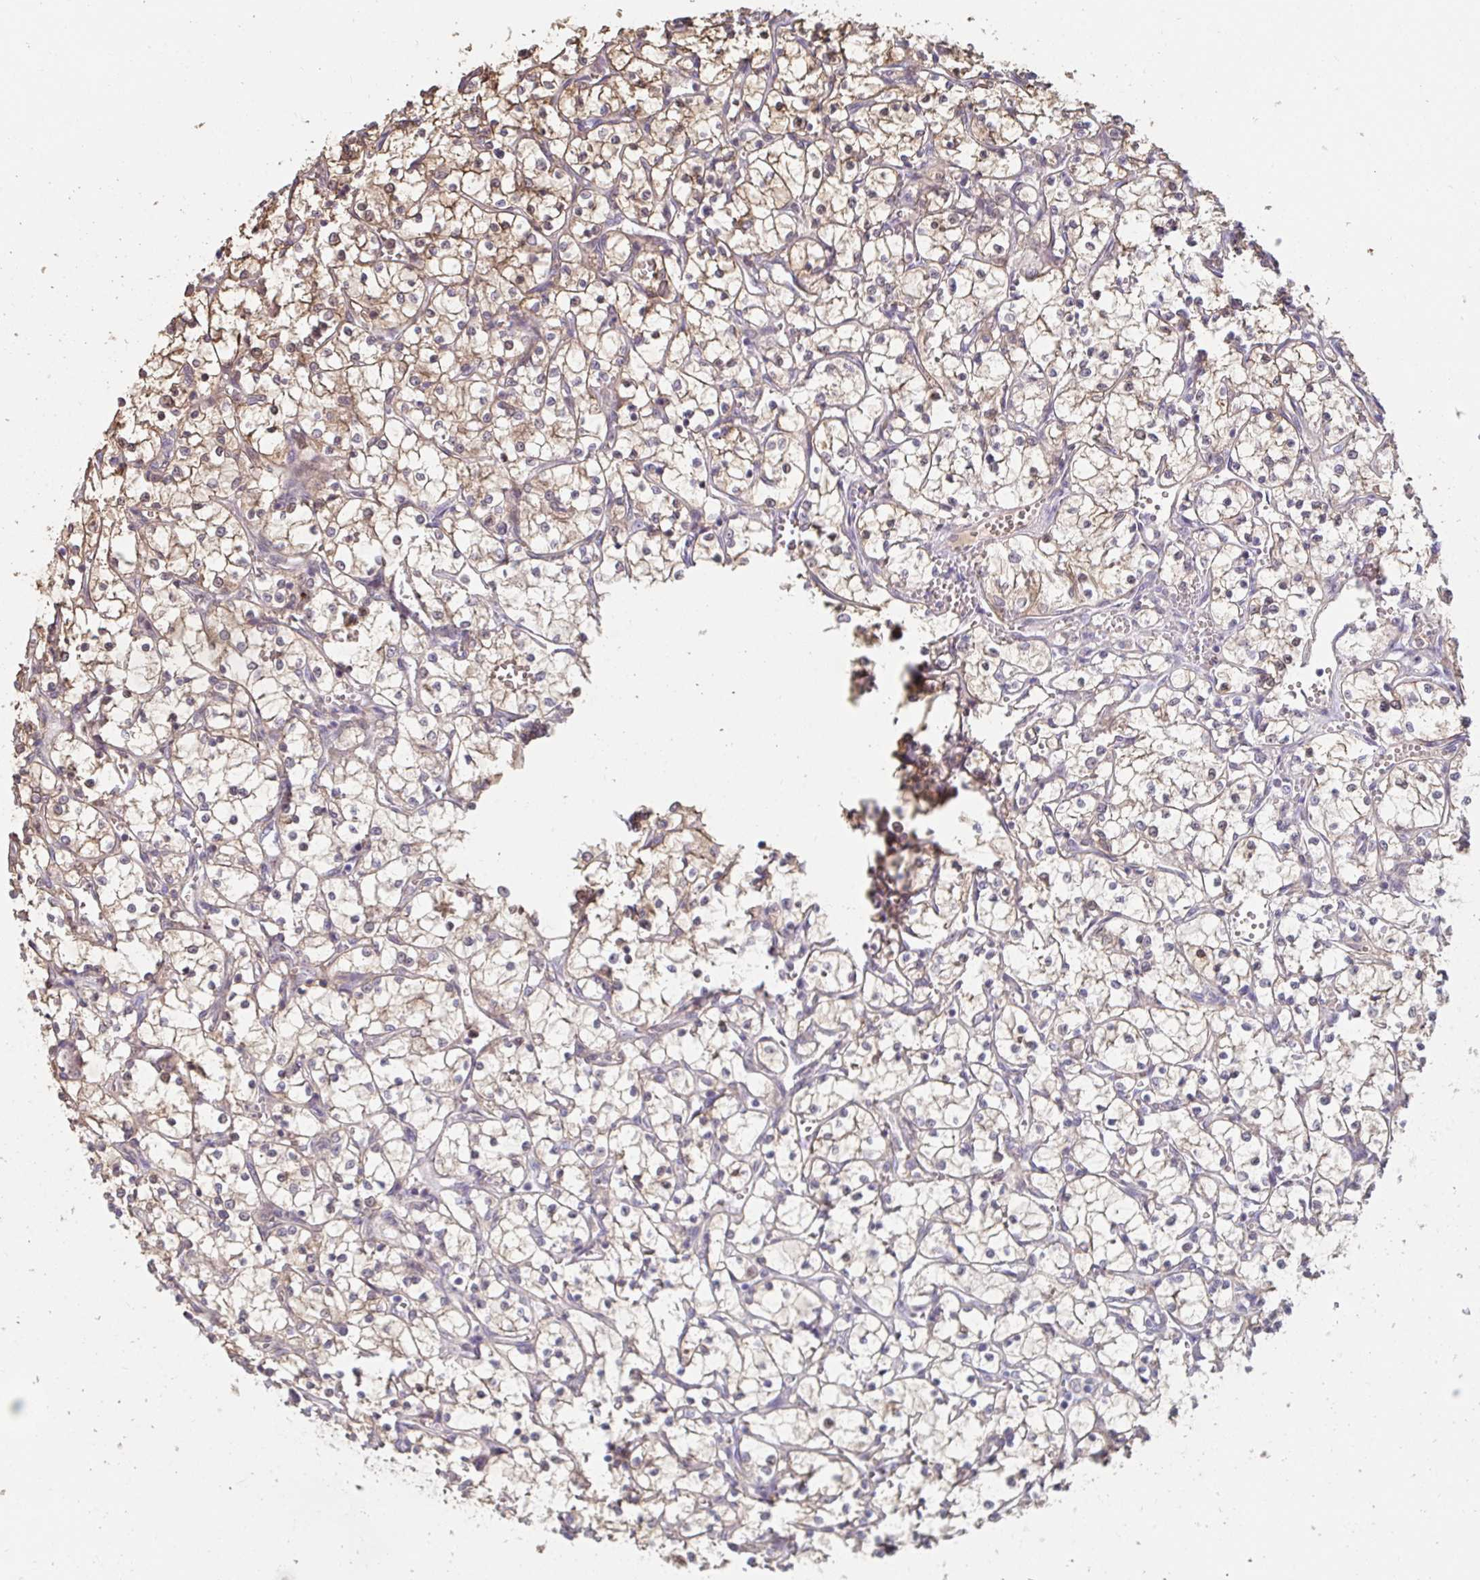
{"staining": {"intensity": "moderate", "quantity": "25%-75%", "location": "cytoplasmic/membranous"}, "tissue": "renal cancer", "cell_type": "Tumor cells", "image_type": "cancer", "snomed": [{"axis": "morphology", "description": "Adenocarcinoma, NOS"}, {"axis": "topography", "description": "Kidney"}], "caption": "This photomicrograph shows IHC staining of renal adenocarcinoma, with medium moderate cytoplasmic/membranous positivity in approximately 25%-75% of tumor cells.", "gene": "ACD", "patient": {"sex": "female", "age": 69}}